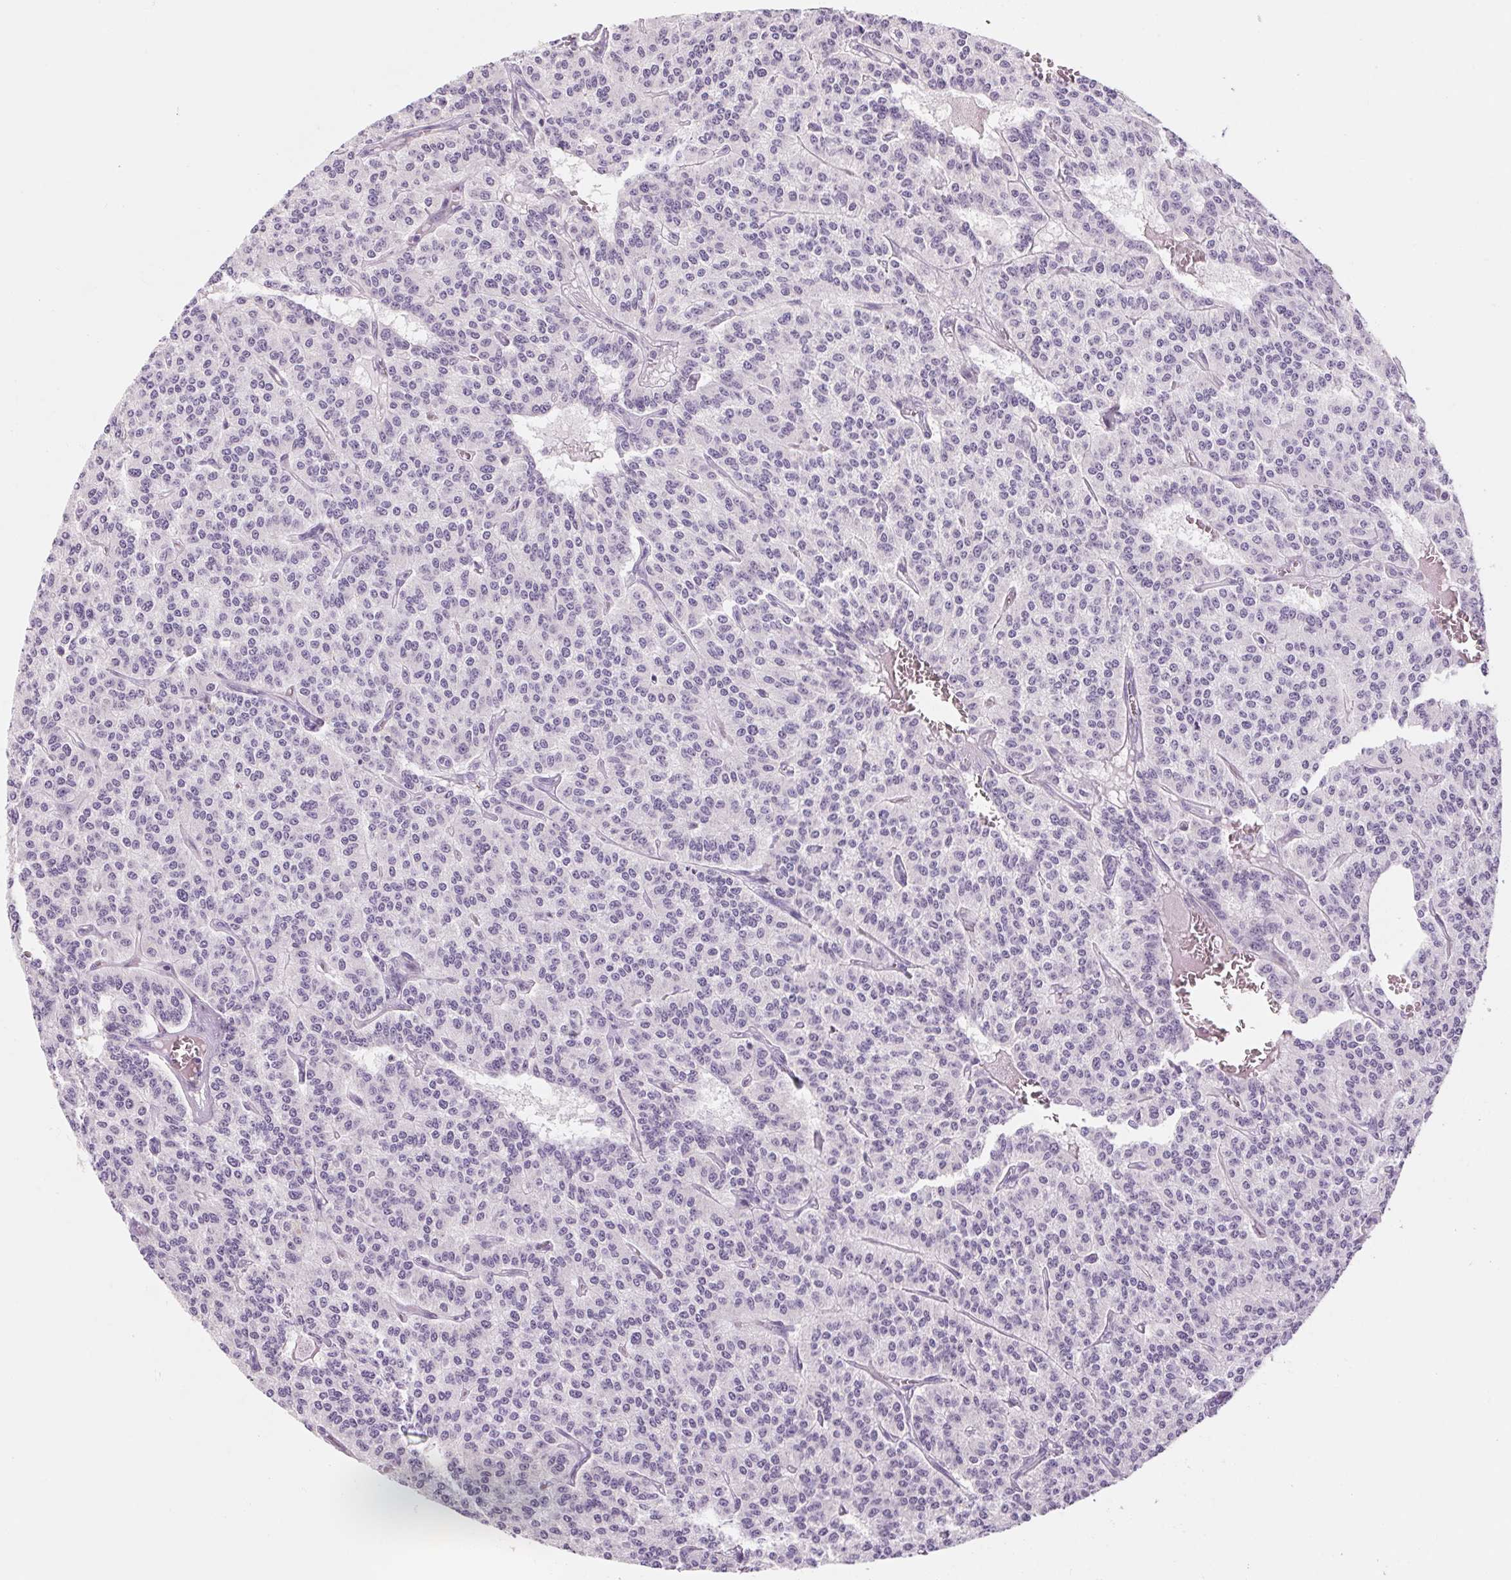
{"staining": {"intensity": "negative", "quantity": "none", "location": "none"}, "tissue": "carcinoid", "cell_type": "Tumor cells", "image_type": "cancer", "snomed": [{"axis": "morphology", "description": "Carcinoid, malignant, NOS"}, {"axis": "topography", "description": "Lung"}], "caption": "Immunohistochemistry (IHC) image of carcinoid stained for a protein (brown), which displays no expression in tumor cells. Brightfield microscopy of immunohistochemistry (IHC) stained with DAB (3,3'-diaminobenzidine) (brown) and hematoxylin (blue), captured at high magnification.", "gene": "RPTN", "patient": {"sex": "female", "age": 71}}